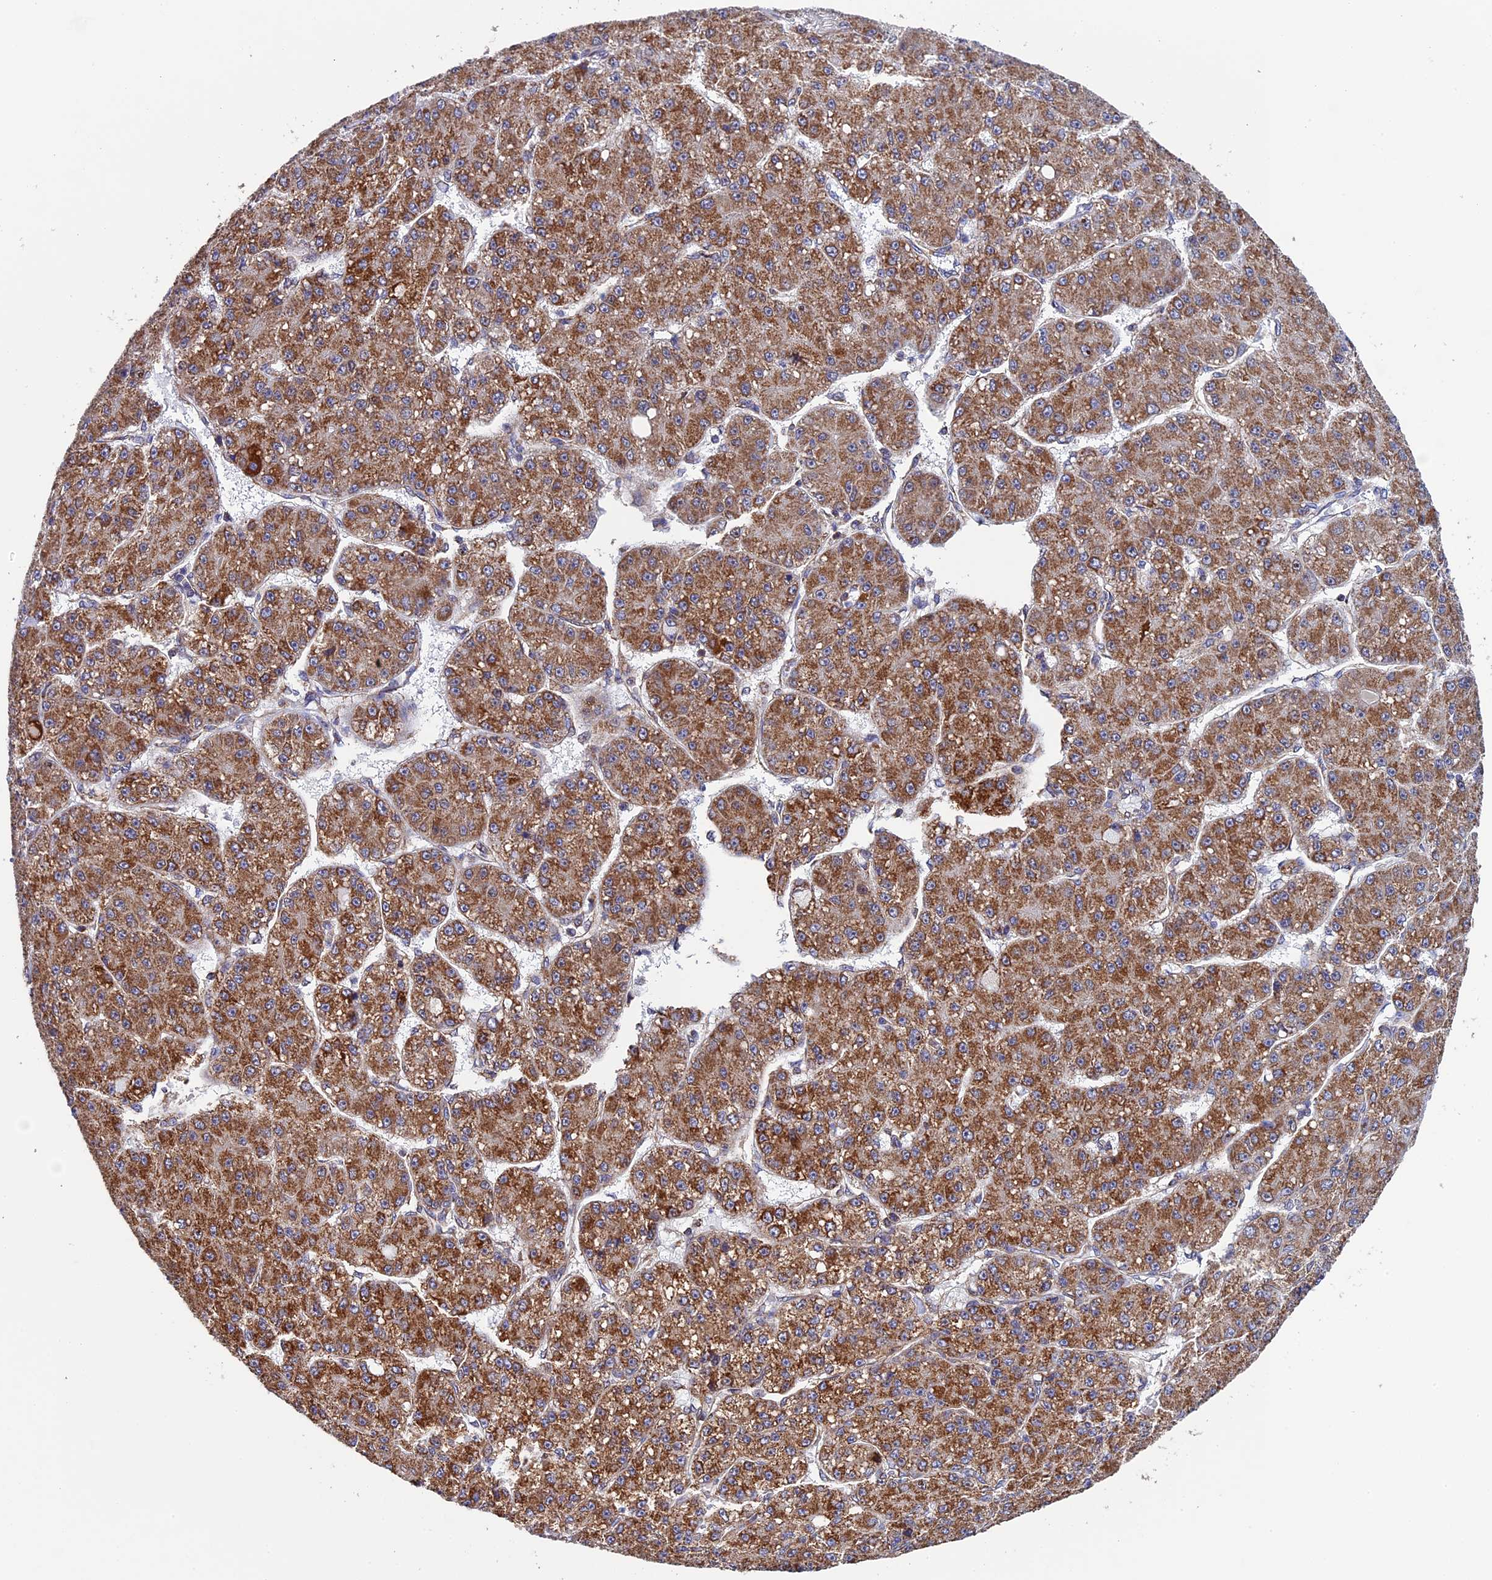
{"staining": {"intensity": "moderate", "quantity": ">75%", "location": "cytoplasmic/membranous"}, "tissue": "liver cancer", "cell_type": "Tumor cells", "image_type": "cancer", "snomed": [{"axis": "morphology", "description": "Carcinoma, Hepatocellular, NOS"}, {"axis": "topography", "description": "Liver"}], "caption": "About >75% of tumor cells in hepatocellular carcinoma (liver) show moderate cytoplasmic/membranous protein positivity as visualized by brown immunohistochemical staining.", "gene": "SLC9A5", "patient": {"sex": "male", "age": 67}}